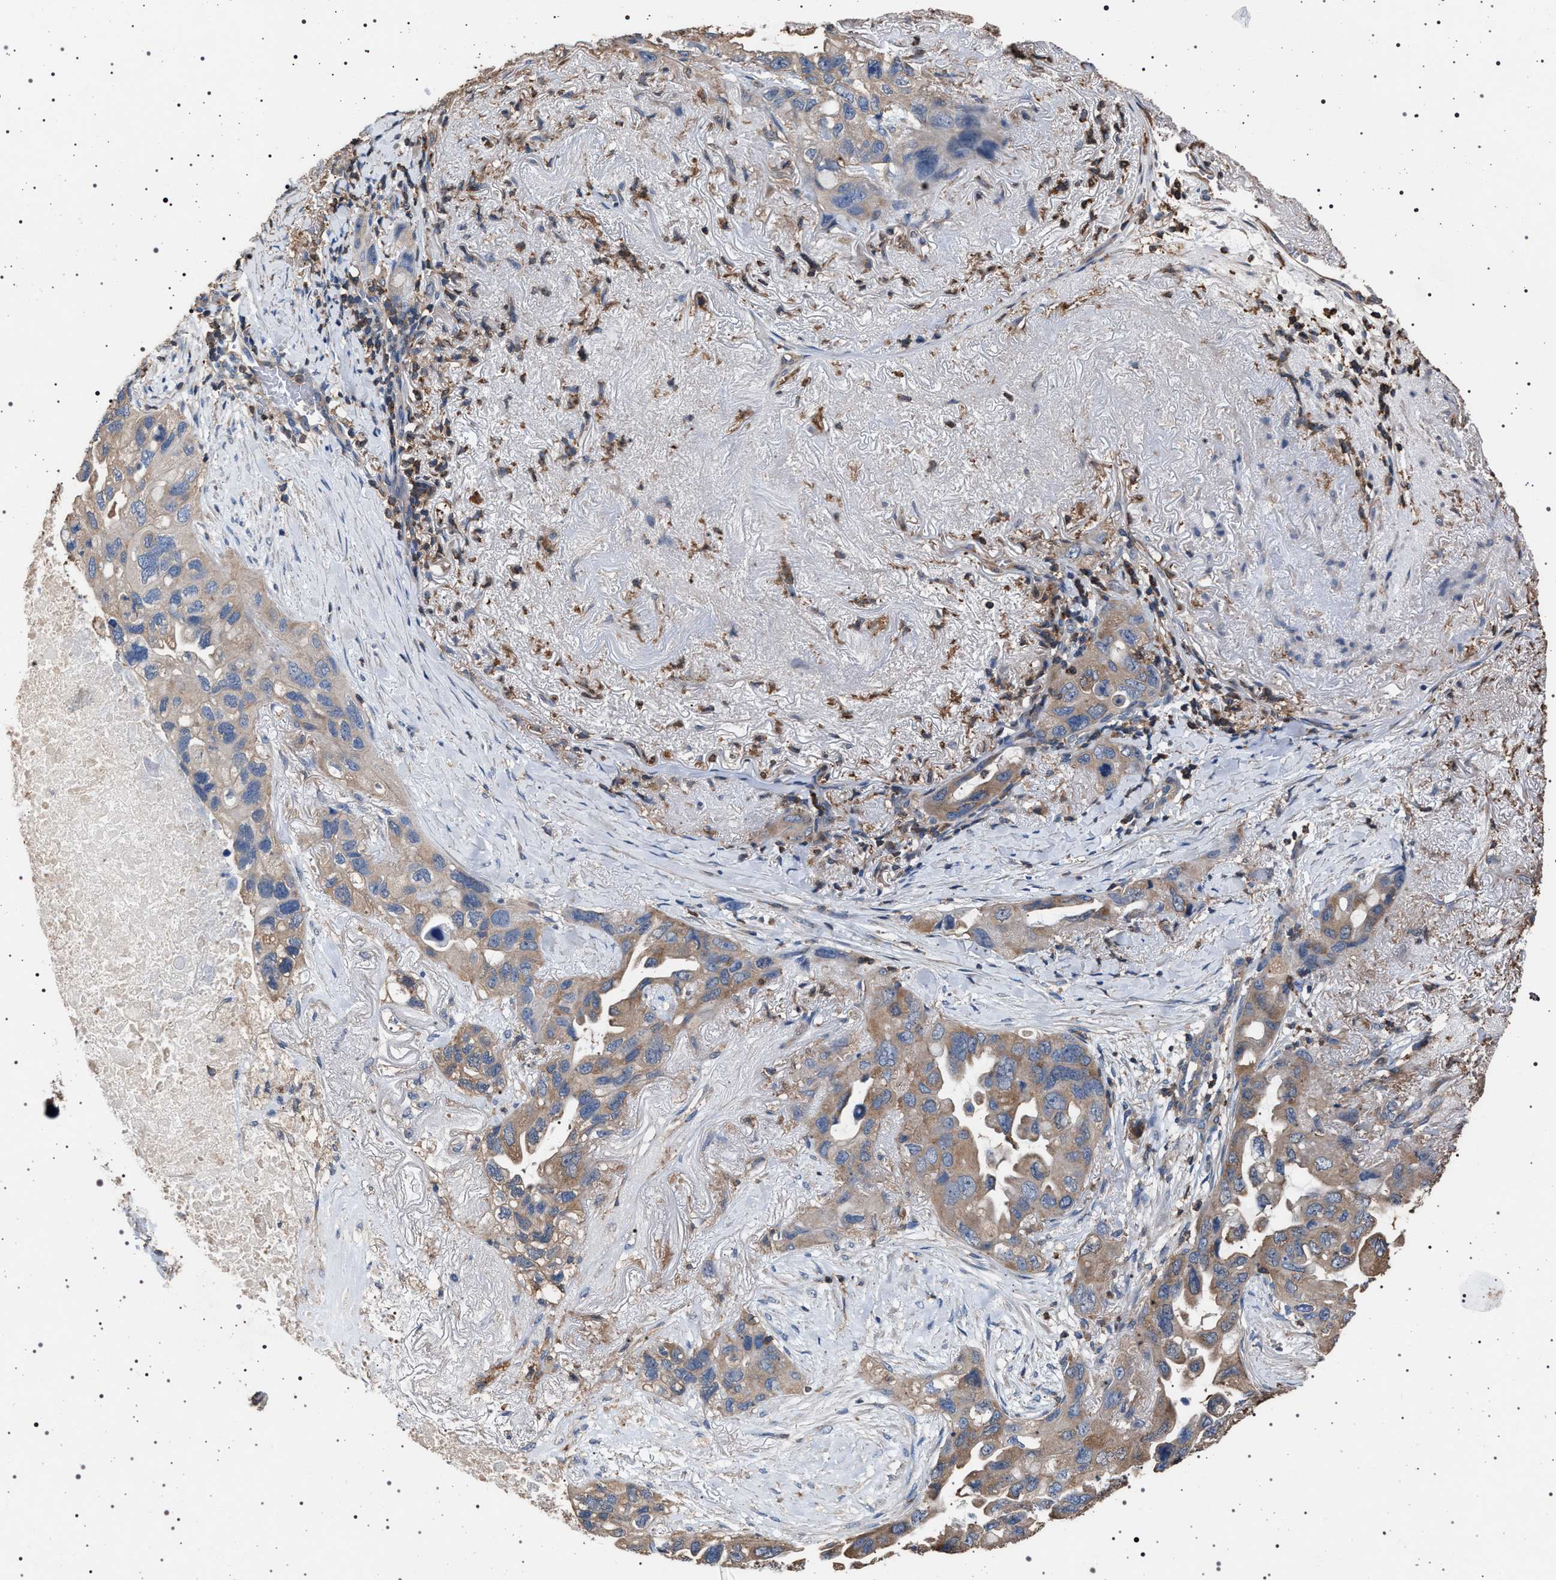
{"staining": {"intensity": "moderate", "quantity": ">75%", "location": "cytoplasmic/membranous"}, "tissue": "lung cancer", "cell_type": "Tumor cells", "image_type": "cancer", "snomed": [{"axis": "morphology", "description": "Squamous cell carcinoma, NOS"}, {"axis": "topography", "description": "Lung"}], "caption": "This is a histology image of immunohistochemistry (IHC) staining of lung cancer, which shows moderate expression in the cytoplasmic/membranous of tumor cells.", "gene": "SMAP2", "patient": {"sex": "female", "age": 73}}